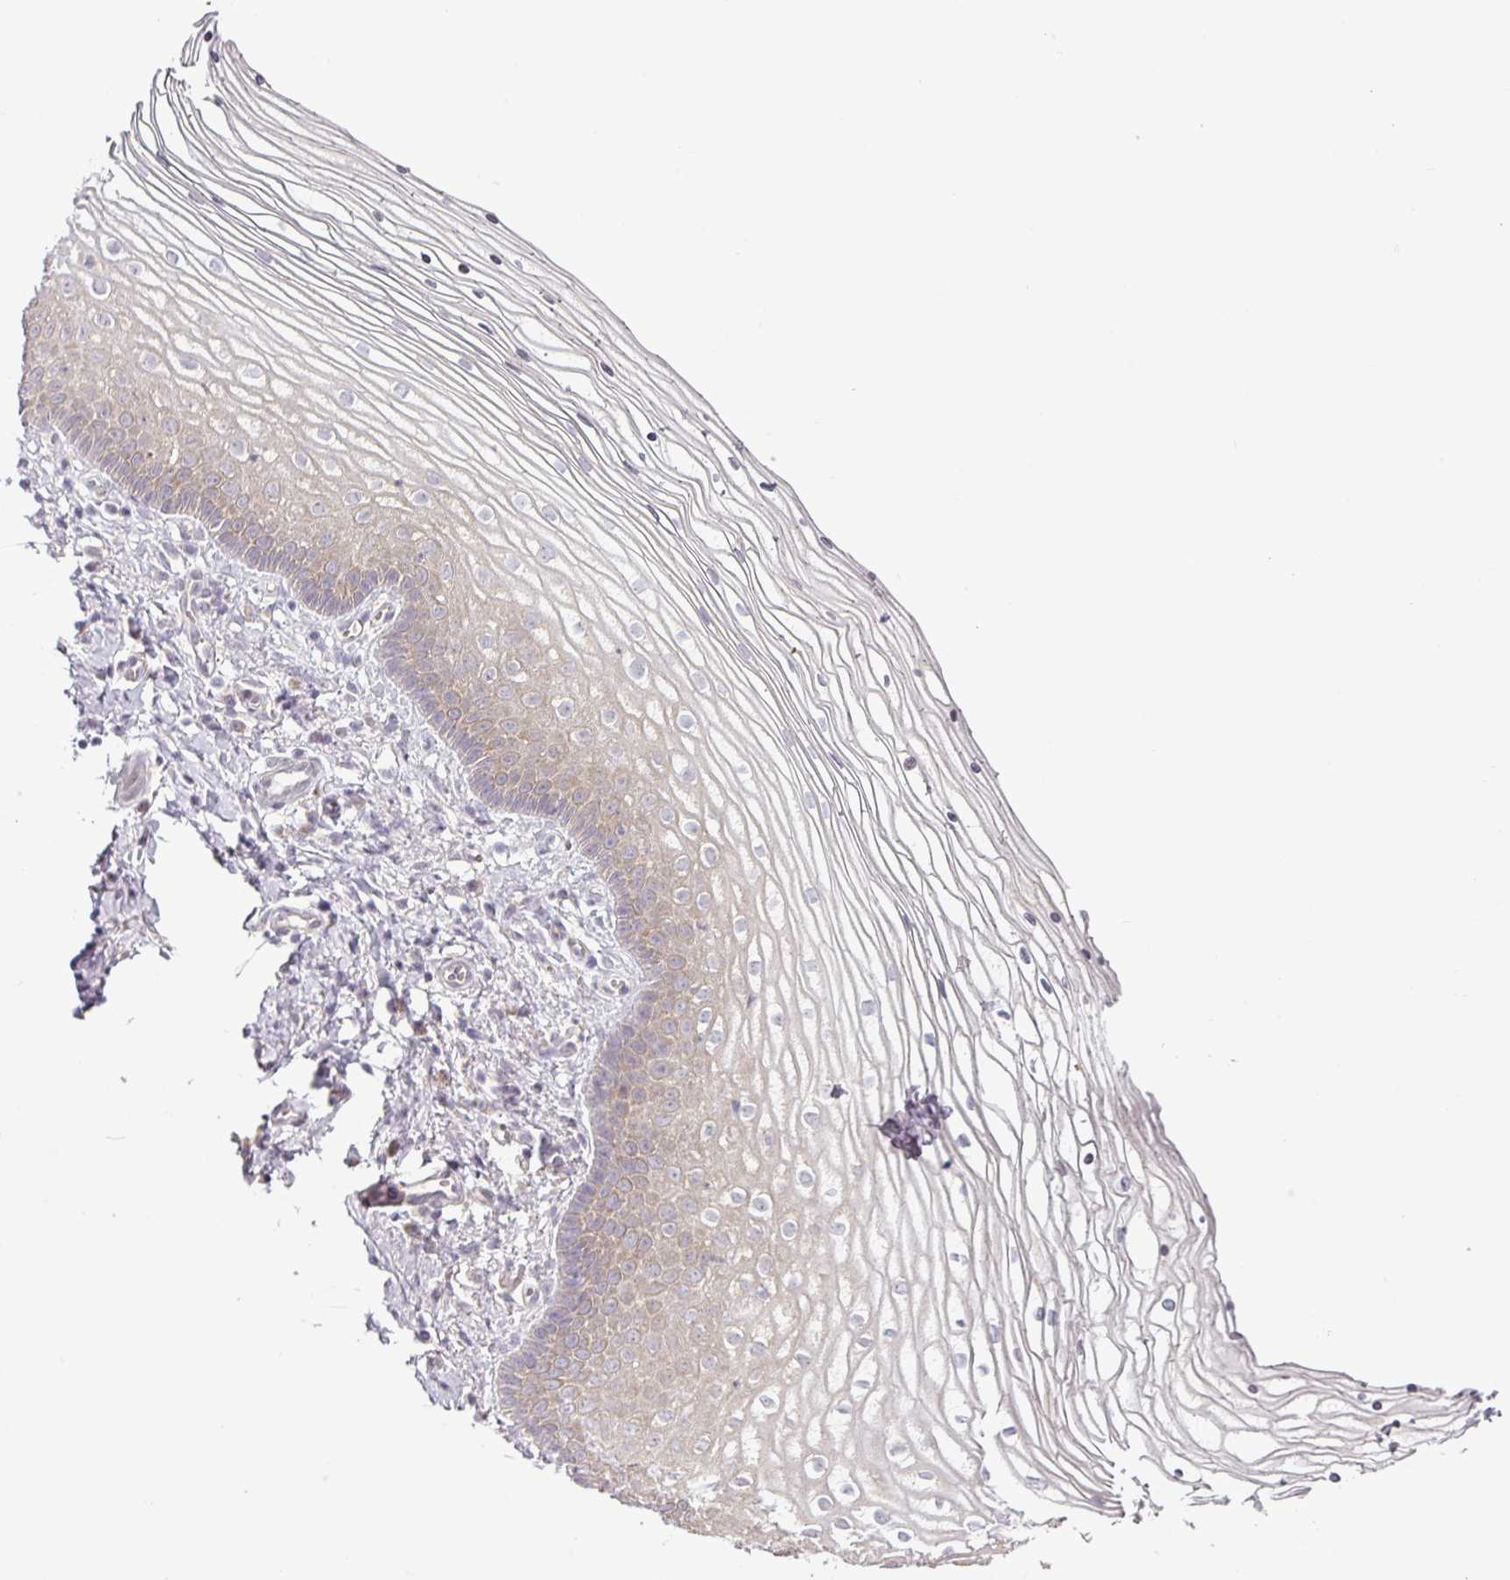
{"staining": {"intensity": "weak", "quantity": "25%-75%", "location": "cytoplasmic/membranous"}, "tissue": "vagina", "cell_type": "Squamous epithelial cells", "image_type": "normal", "snomed": [{"axis": "morphology", "description": "Normal tissue, NOS"}, {"axis": "topography", "description": "Vagina"}], "caption": "Vagina stained for a protein demonstrates weak cytoplasmic/membranous positivity in squamous epithelial cells.", "gene": "OR52D1", "patient": {"sex": "female", "age": 56}}